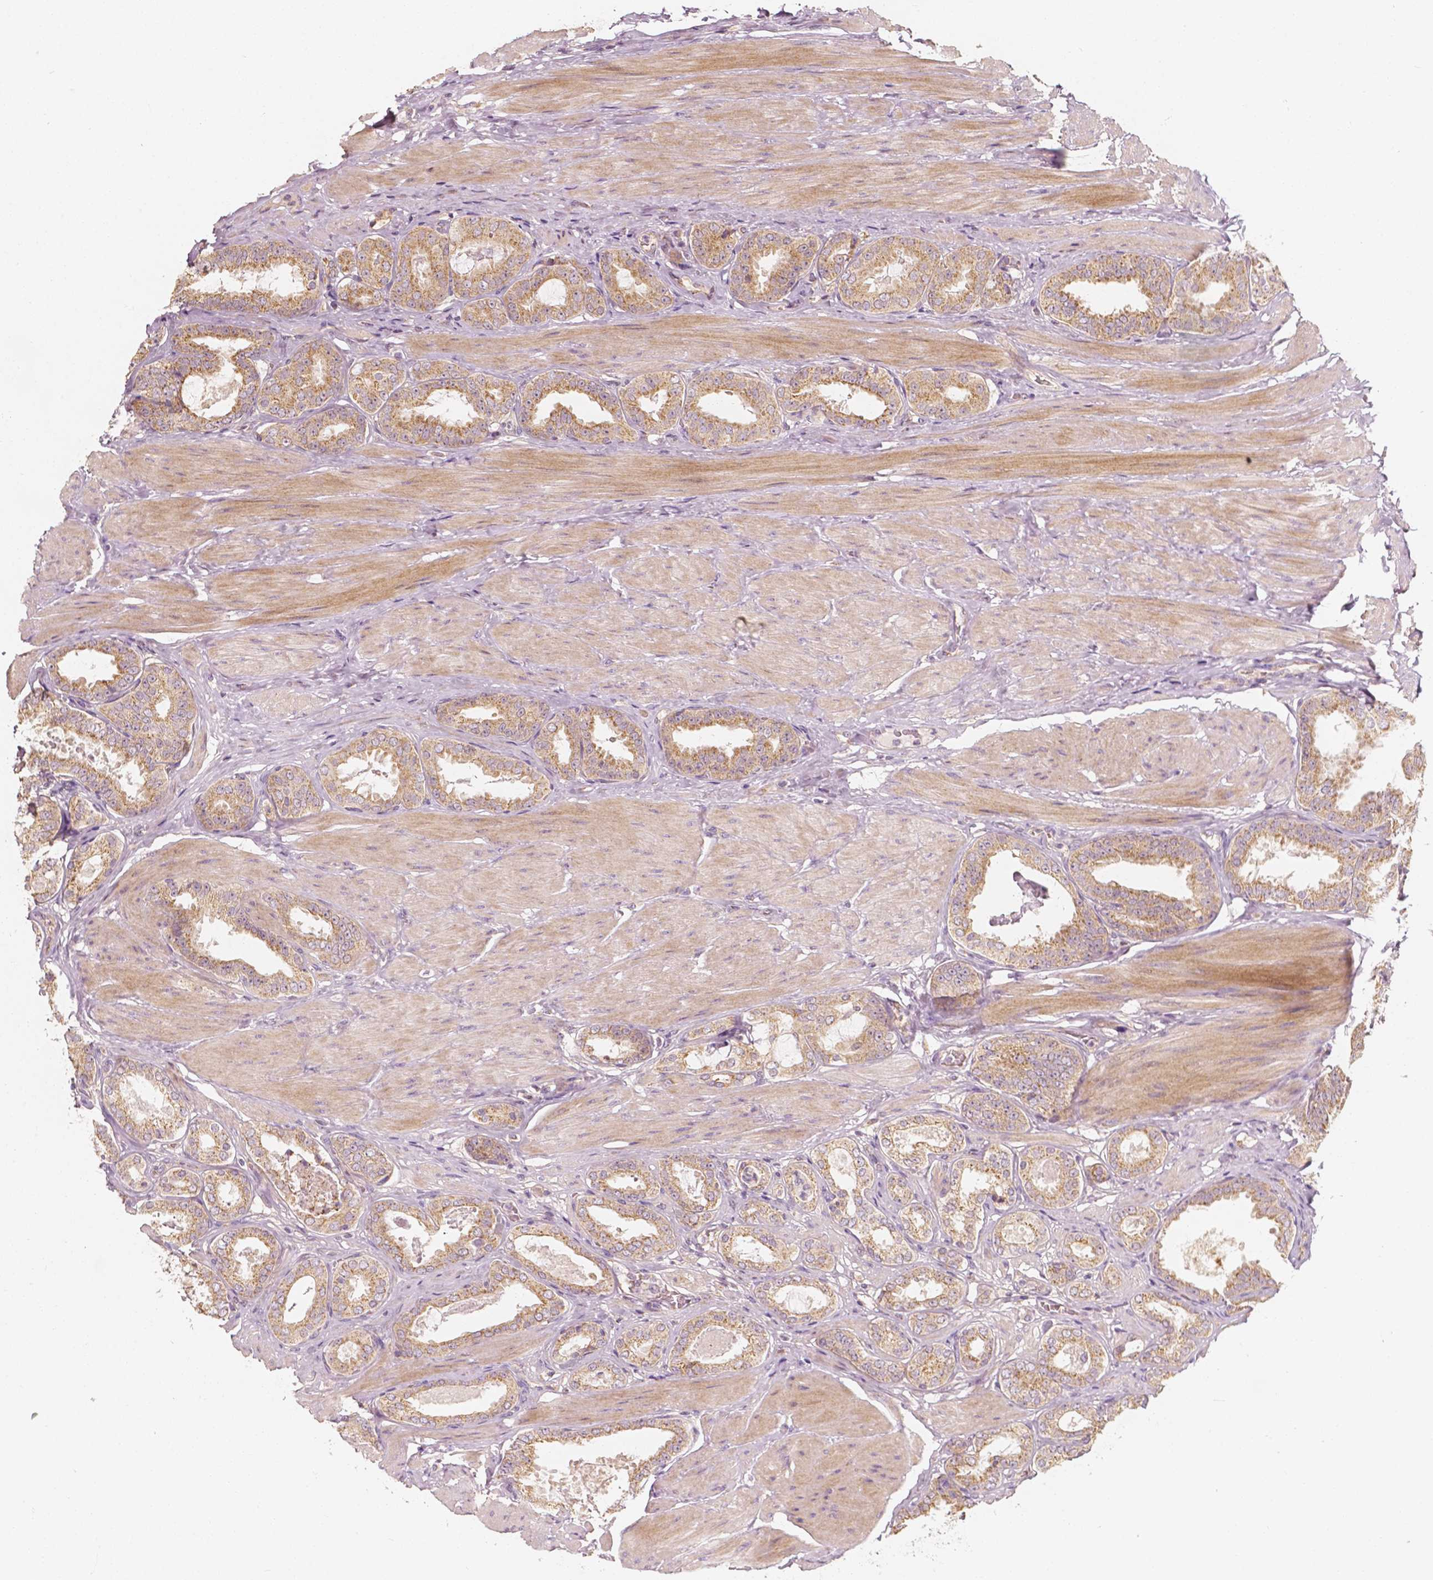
{"staining": {"intensity": "moderate", "quantity": ">75%", "location": "cytoplasmic/membranous"}, "tissue": "prostate cancer", "cell_type": "Tumor cells", "image_type": "cancer", "snomed": [{"axis": "morphology", "description": "Adenocarcinoma, High grade"}, {"axis": "topography", "description": "Prostate"}], "caption": "The photomicrograph displays immunohistochemical staining of prostate adenocarcinoma (high-grade). There is moderate cytoplasmic/membranous expression is identified in about >75% of tumor cells. The staining was performed using DAB, with brown indicating positive protein expression. Nuclei are stained blue with hematoxylin.", "gene": "SHPK", "patient": {"sex": "male", "age": 63}}